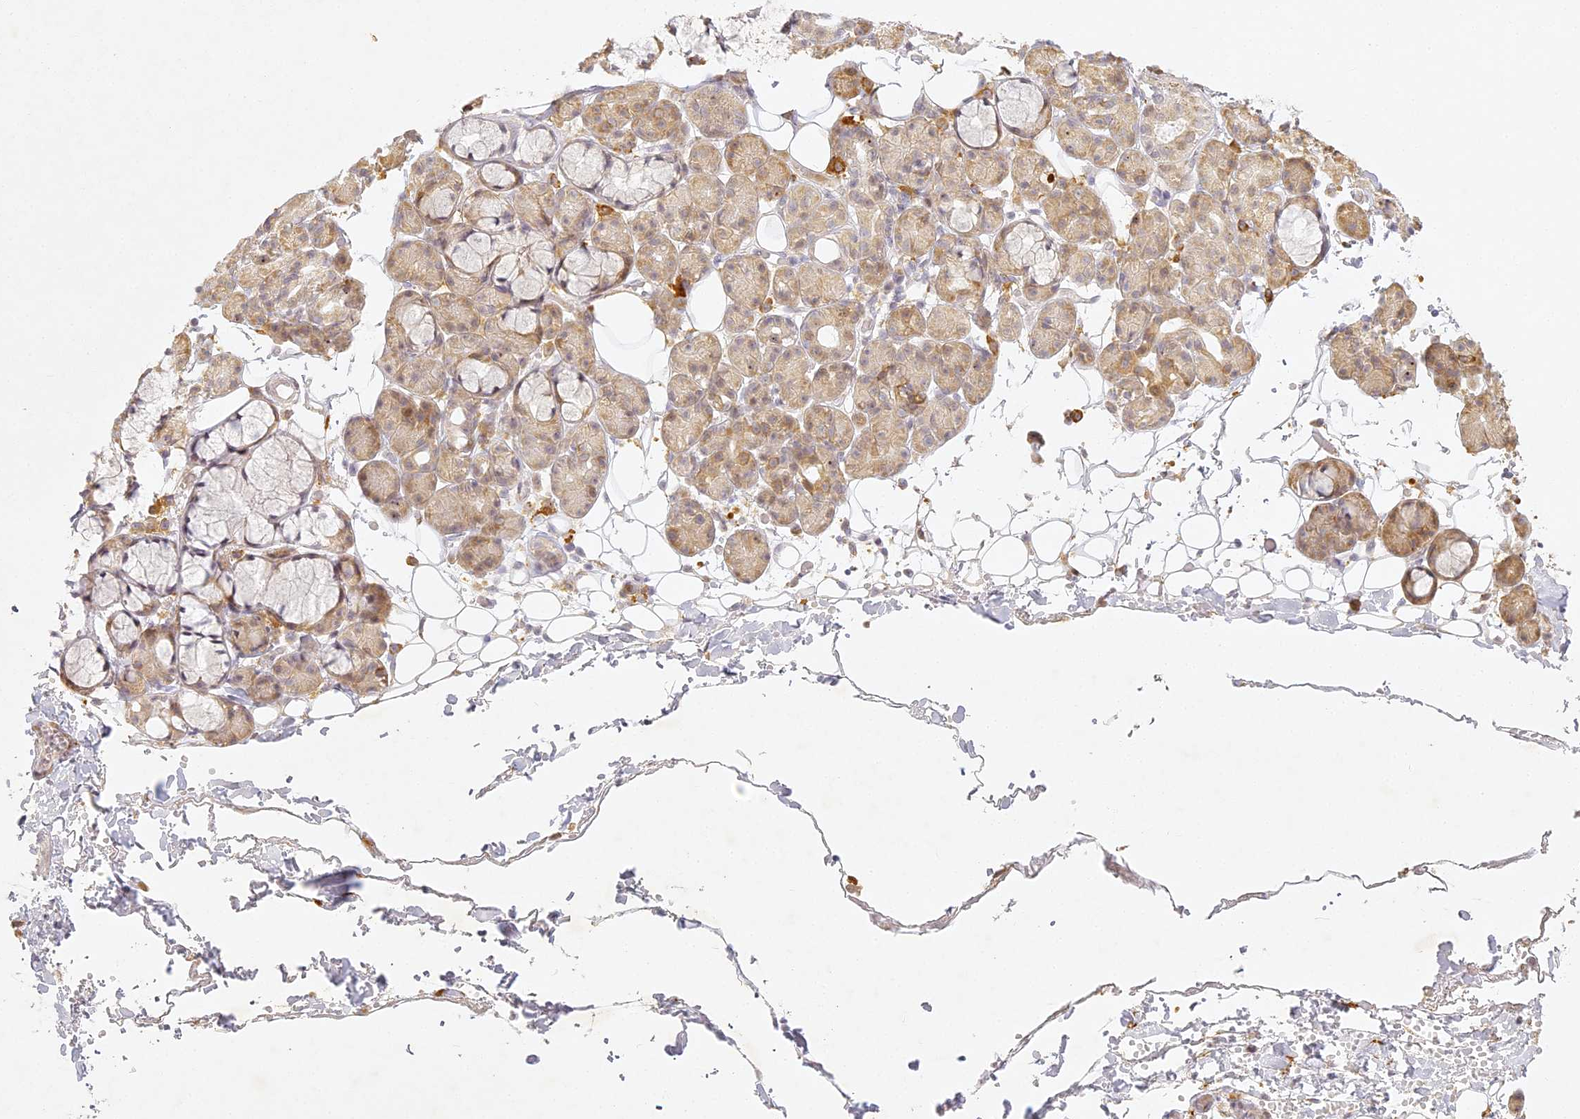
{"staining": {"intensity": "moderate", "quantity": "<25%", "location": "cytoplasmic/membranous"}, "tissue": "salivary gland", "cell_type": "Glandular cells", "image_type": "normal", "snomed": [{"axis": "morphology", "description": "Normal tissue, NOS"}, {"axis": "topography", "description": "Salivary gland"}], "caption": "Protein analysis of benign salivary gland demonstrates moderate cytoplasmic/membranous staining in approximately <25% of glandular cells. Immunohistochemistry (ihc) stains the protein in brown and the nuclei are stained blue.", "gene": "SLC30A5", "patient": {"sex": "male", "age": 63}}